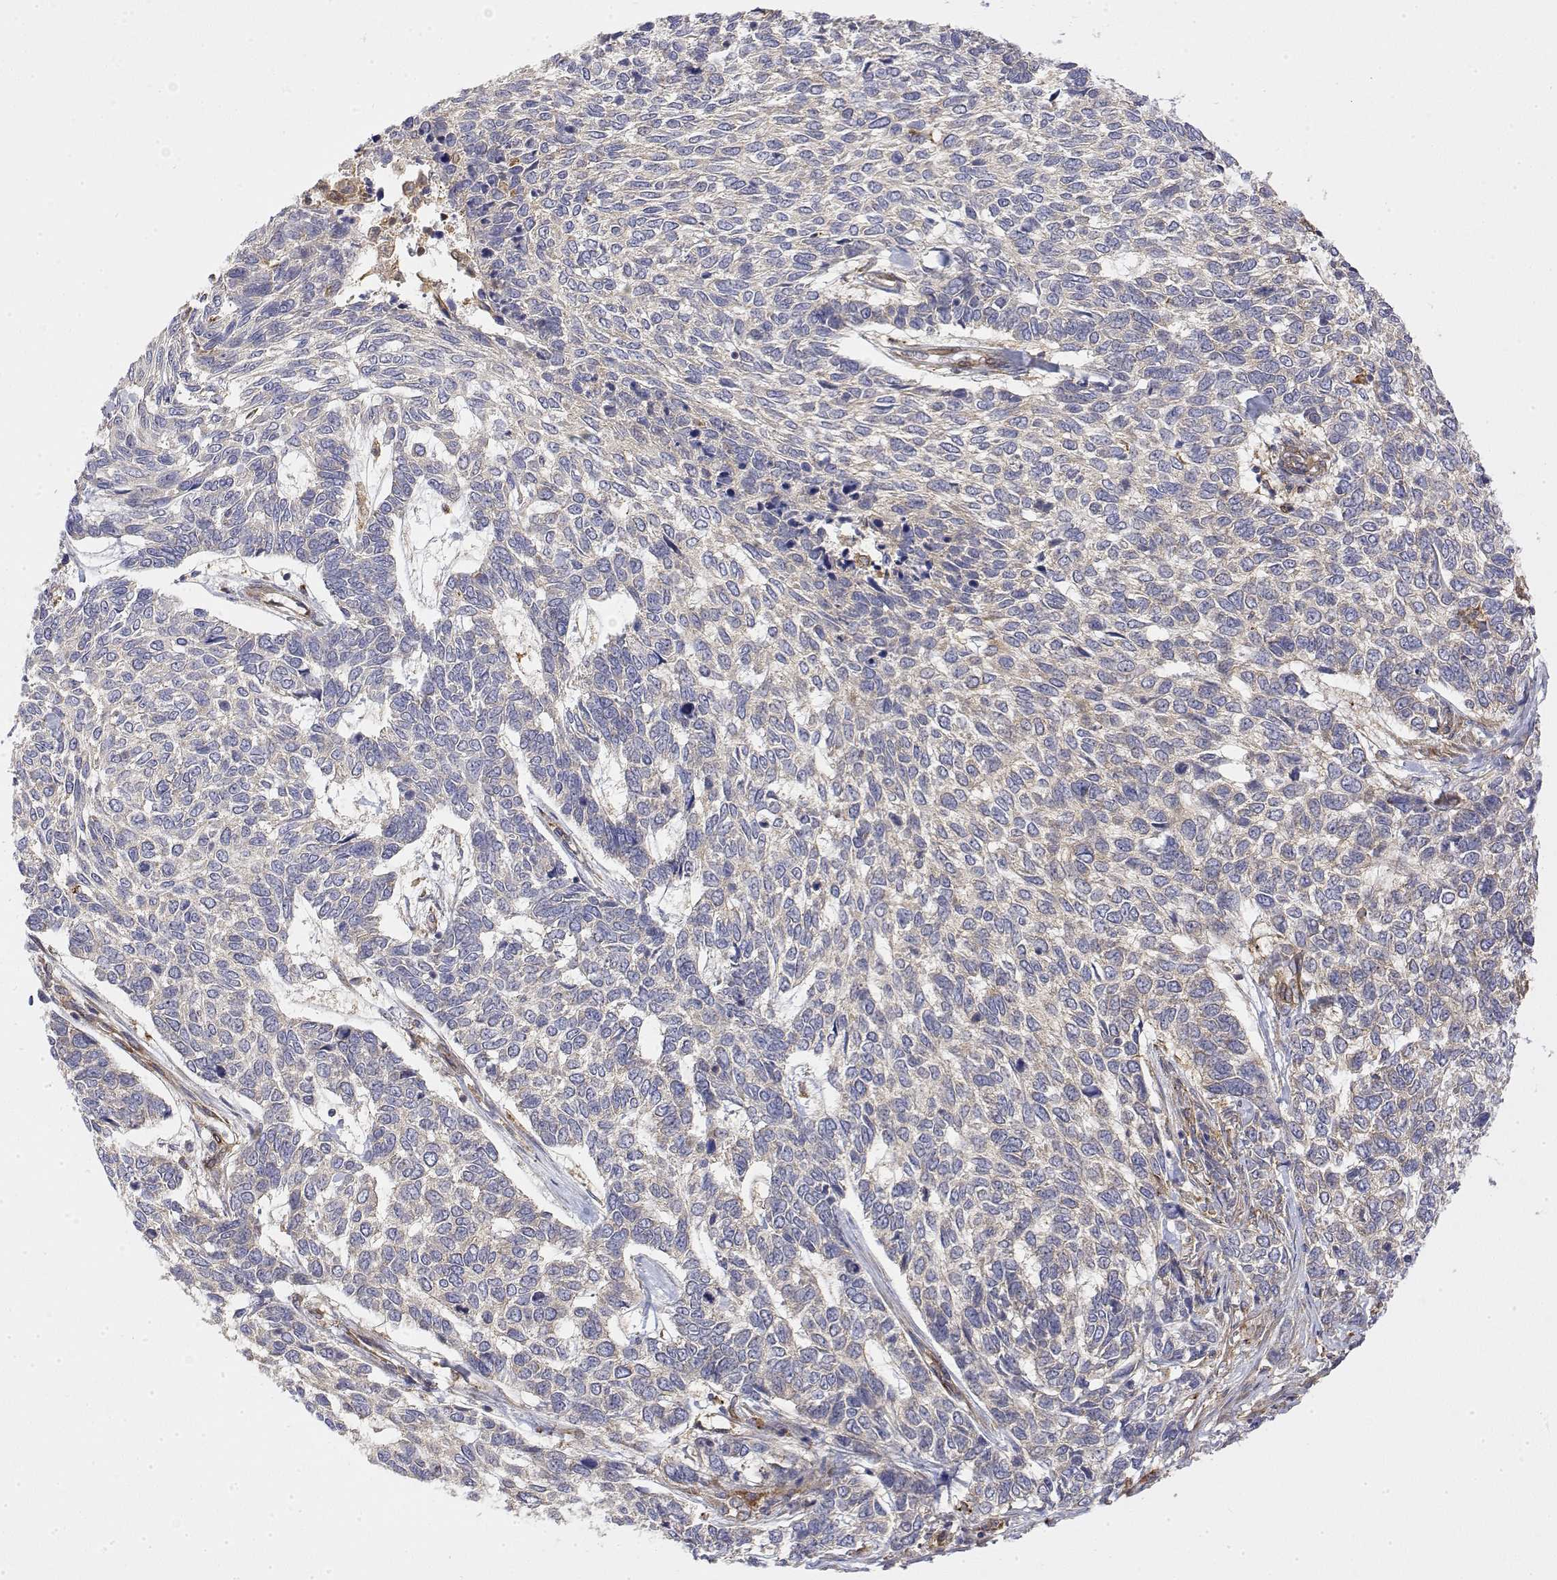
{"staining": {"intensity": "negative", "quantity": "none", "location": "none"}, "tissue": "skin cancer", "cell_type": "Tumor cells", "image_type": "cancer", "snomed": [{"axis": "morphology", "description": "Basal cell carcinoma"}, {"axis": "topography", "description": "Skin"}], "caption": "IHC micrograph of neoplastic tissue: skin basal cell carcinoma stained with DAB shows no significant protein positivity in tumor cells.", "gene": "PACSIN2", "patient": {"sex": "female", "age": 65}}